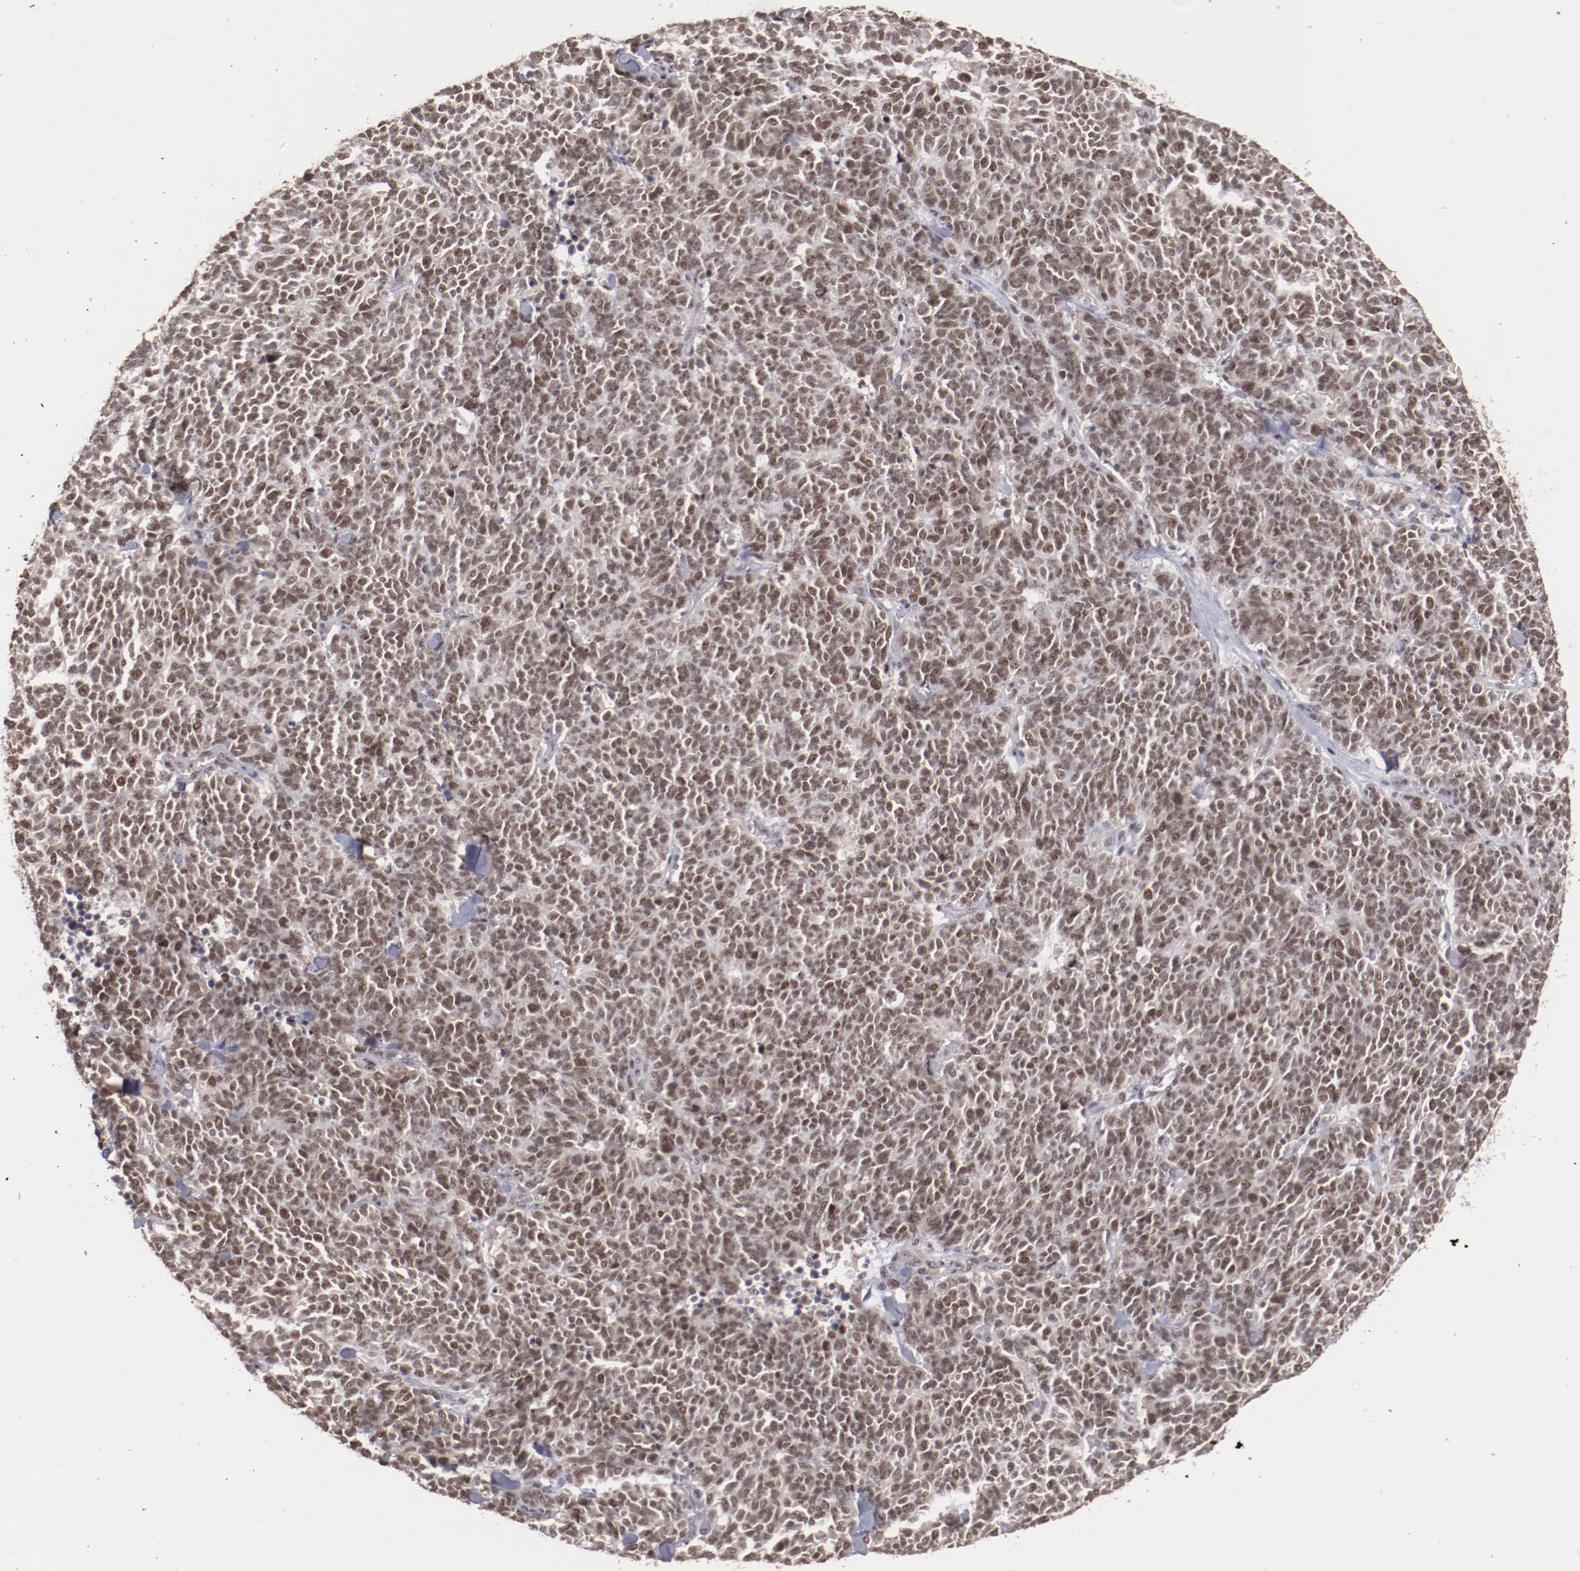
{"staining": {"intensity": "moderate", "quantity": ">75%", "location": "nuclear"}, "tissue": "lung cancer", "cell_type": "Tumor cells", "image_type": "cancer", "snomed": [{"axis": "morphology", "description": "Neoplasm, malignant, NOS"}, {"axis": "topography", "description": "Lung"}], "caption": "Approximately >75% of tumor cells in human lung cancer (malignant neoplasm) show moderate nuclear protein positivity as visualized by brown immunohistochemical staining.", "gene": "CLOCK", "patient": {"sex": "female", "age": 58}}